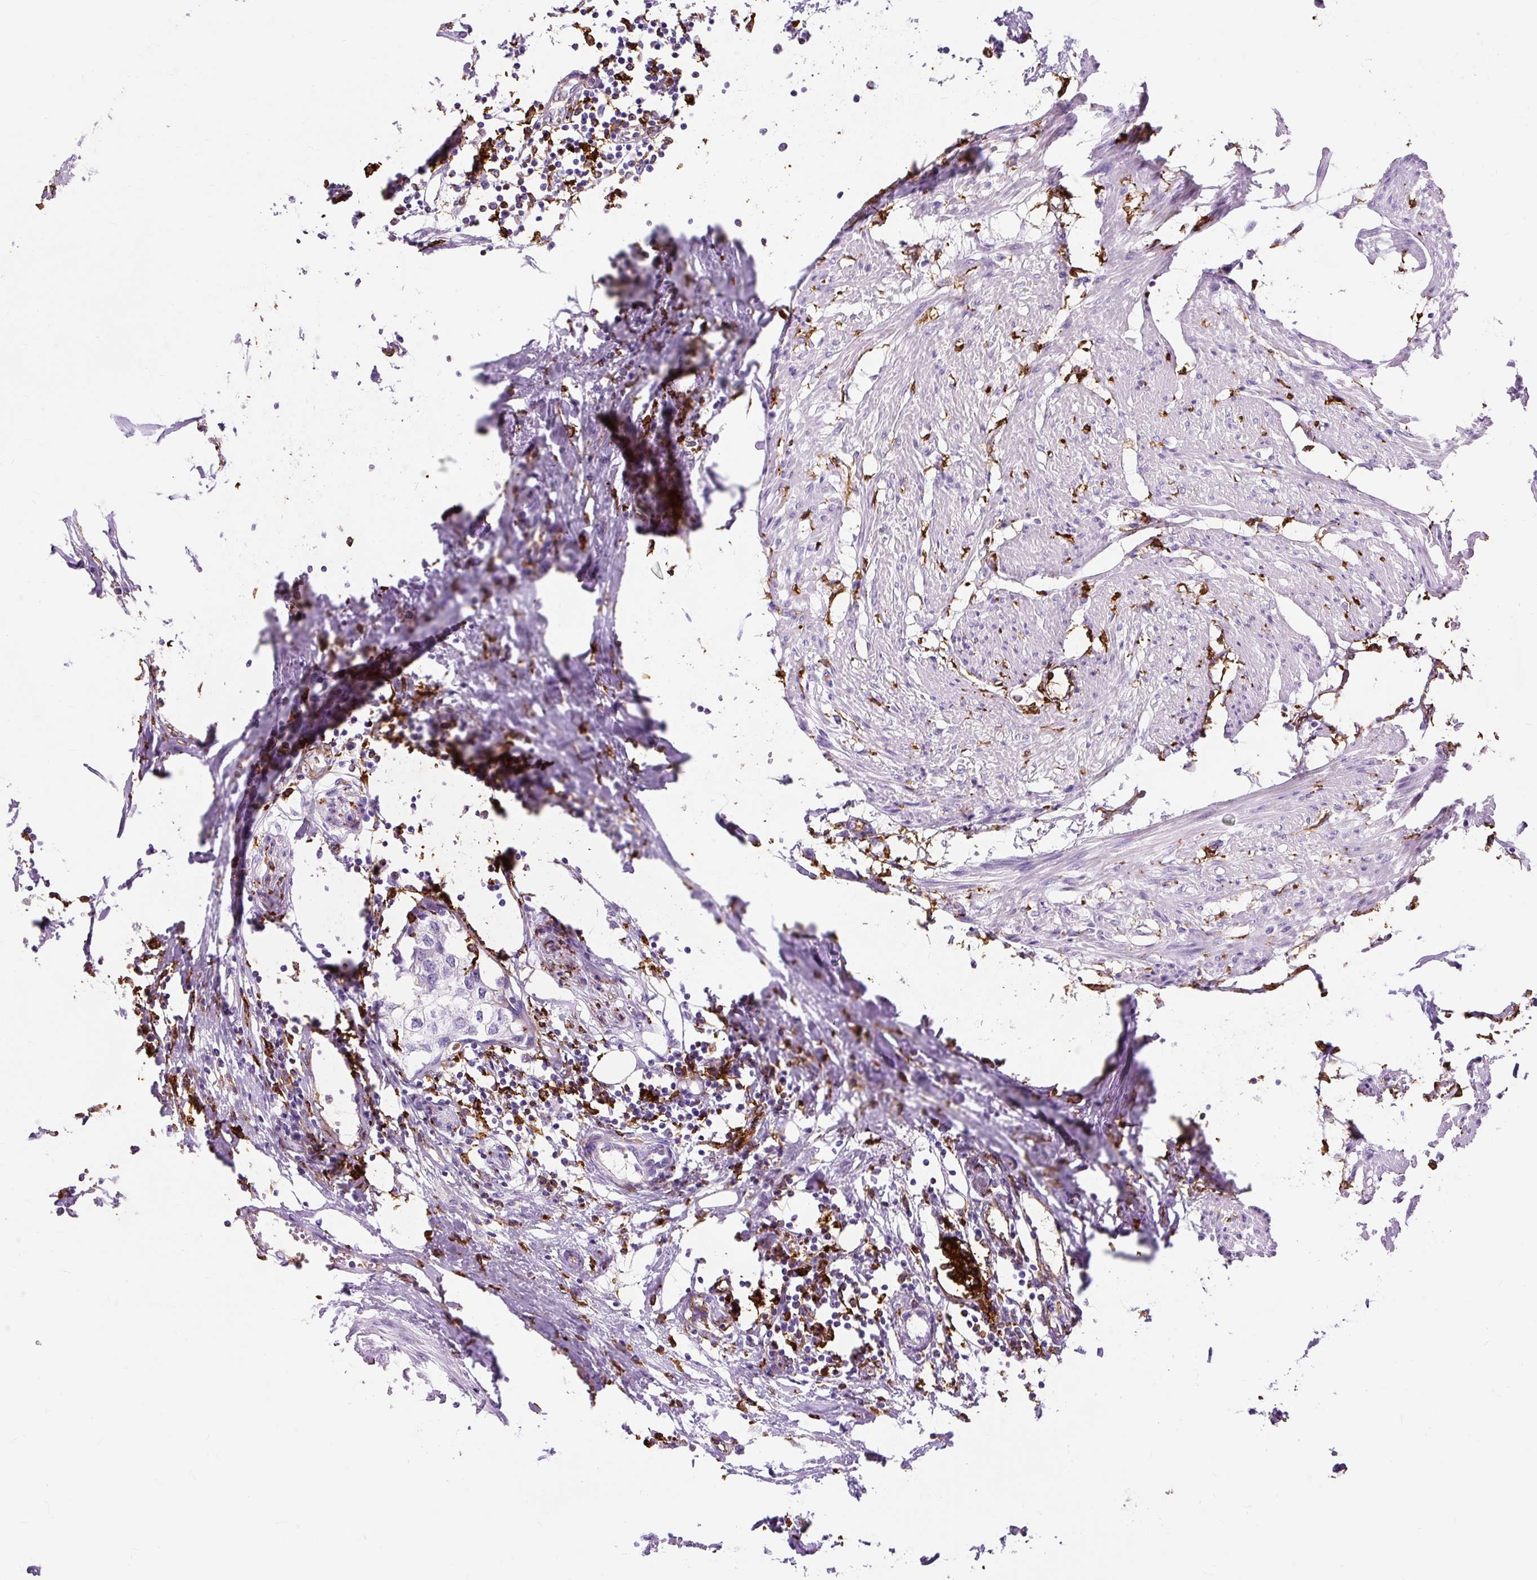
{"staining": {"intensity": "negative", "quantity": "none", "location": "none"}, "tissue": "urothelial cancer", "cell_type": "Tumor cells", "image_type": "cancer", "snomed": [{"axis": "morphology", "description": "Urothelial carcinoma, High grade"}, {"axis": "topography", "description": "Urinary bladder"}], "caption": "Tumor cells are negative for protein expression in human urothelial carcinoma (high-grade).", "gene": "HLA-DRA", "patient": {"sex": "male", "age": 64}}